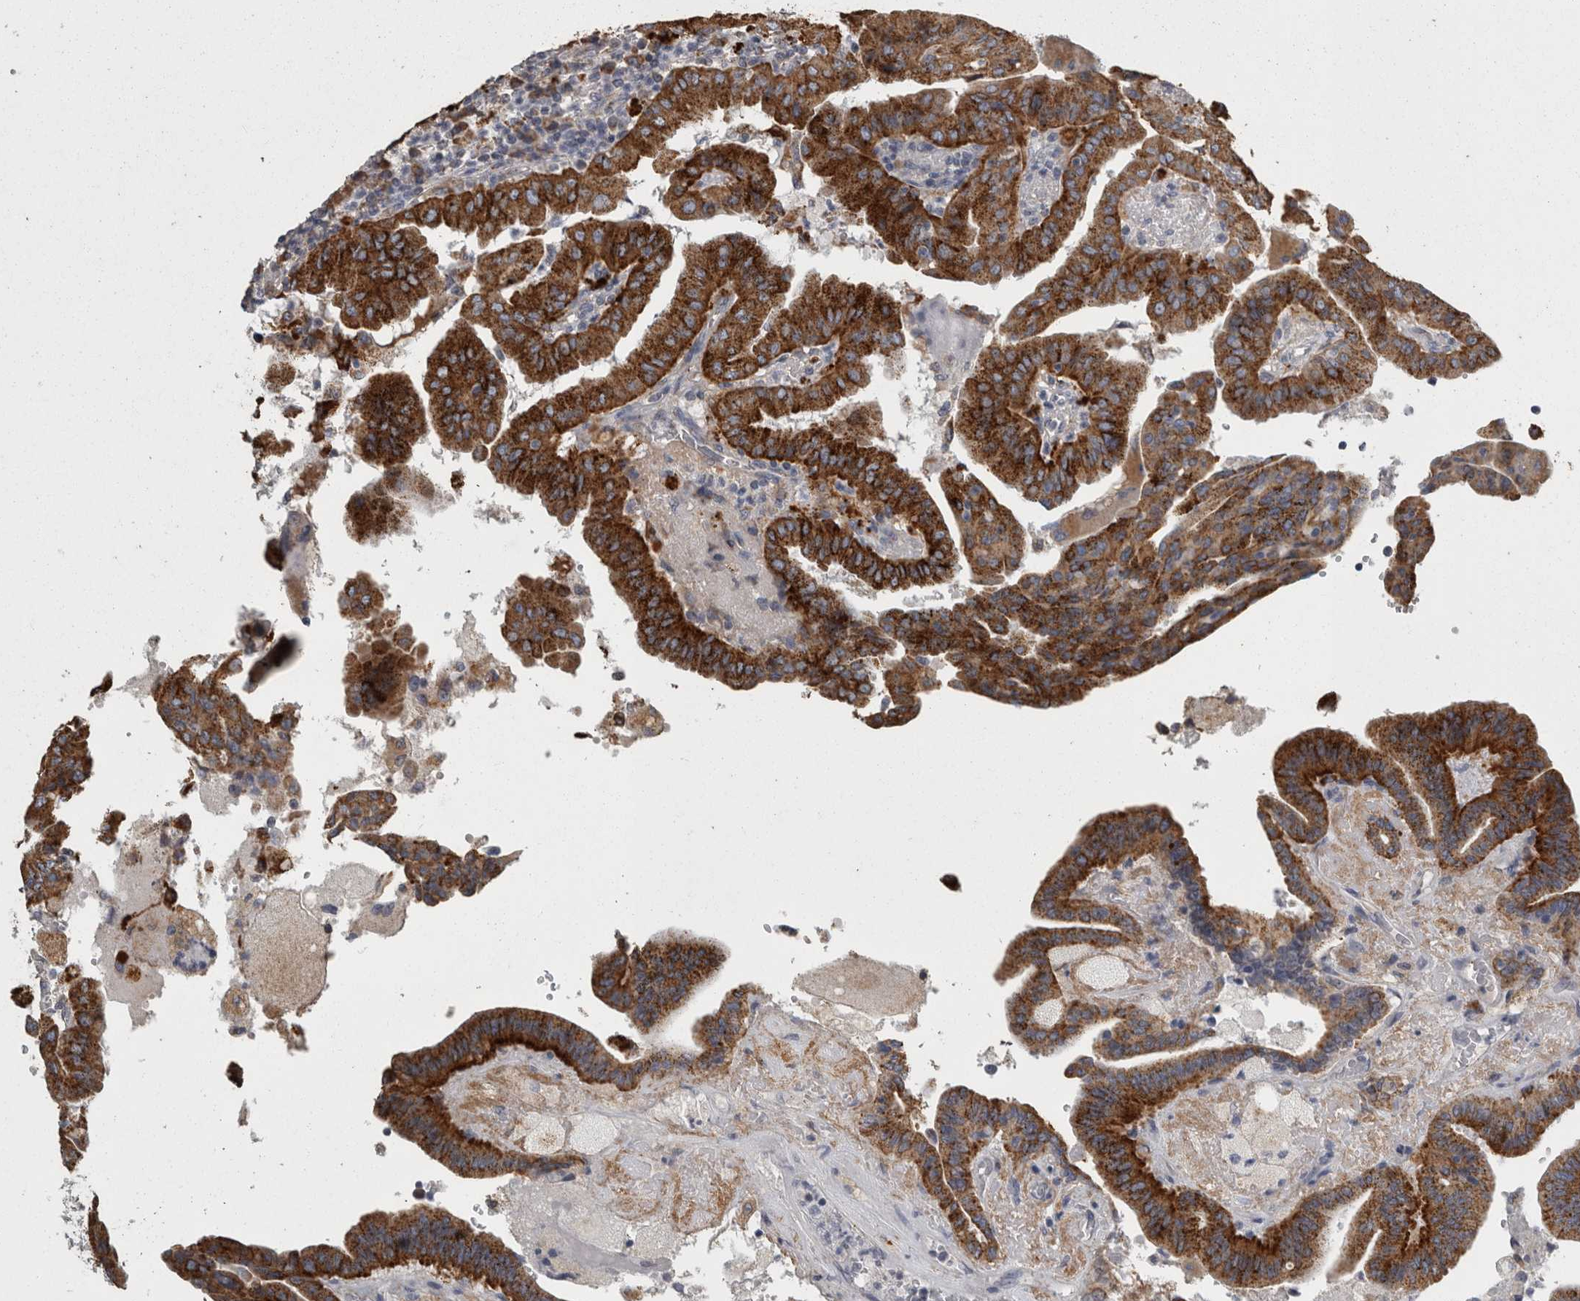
{"staining": {"intensity": "strong", "quantity": ">75%", "location": "cytoplasmic/membranous"}, "tissue": "thyroid cancer", "cell_type": "Tumor cells", "image_type": "cancer", "snomed": [{"axis": "morphology", "description": "Papillary adenocarcinoma, NOS"}, {"axis": "topography", "description": "Thyroid gland"}], "caption": "Protein expression analysis of thyroid papillary adenocarcinoma reveals strong cytoplasmic/membranous expression in approximately >75% of tumor cells. (Brightfield microscopy of DAB IHC at high magnification).", "gene": "FRK", "patient": {"sex": "male", "age": 33}}